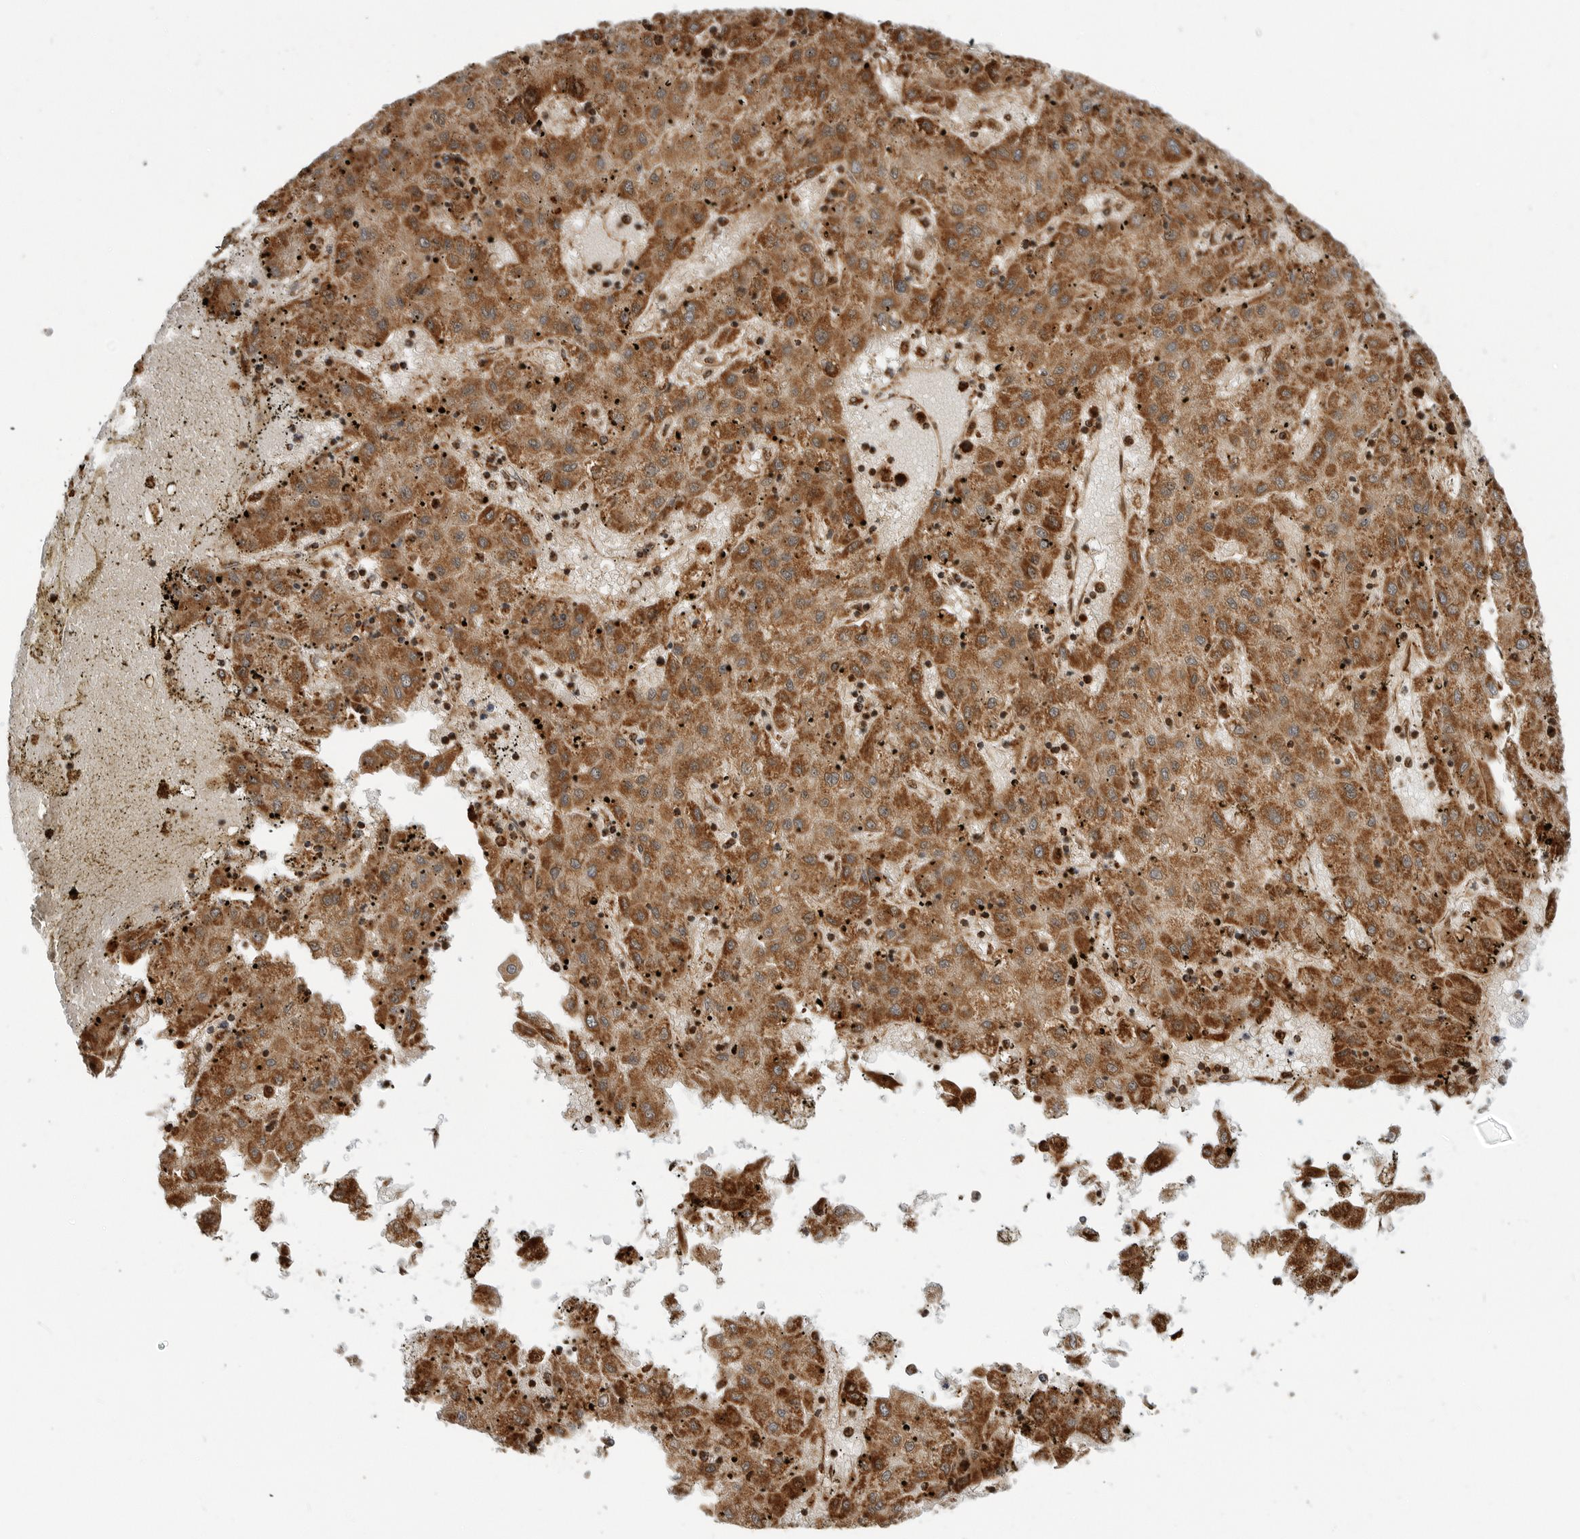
{"staining": {"intensity": "strong", "quantity": ">75%", "location": "cytoplasmic/membranous"}, "tissue": "liver cancer", "cell_type": "Tumor cells", "image_type": "cancer", "snomed": [{"axis": "morphology", "description": "Carcinoma, Hepatocellular, NOS"}, {"axis": "topography", "description": "Liver"}], "caption": "Liver hepatocellular carcinoma was stained to show a protein in brown. There is high levels of strong cytoplasmic/membranous expression in about >75% of tumor cells.", "gene": "BMP2K", "patient": {"sex": "male", "age": 72}}